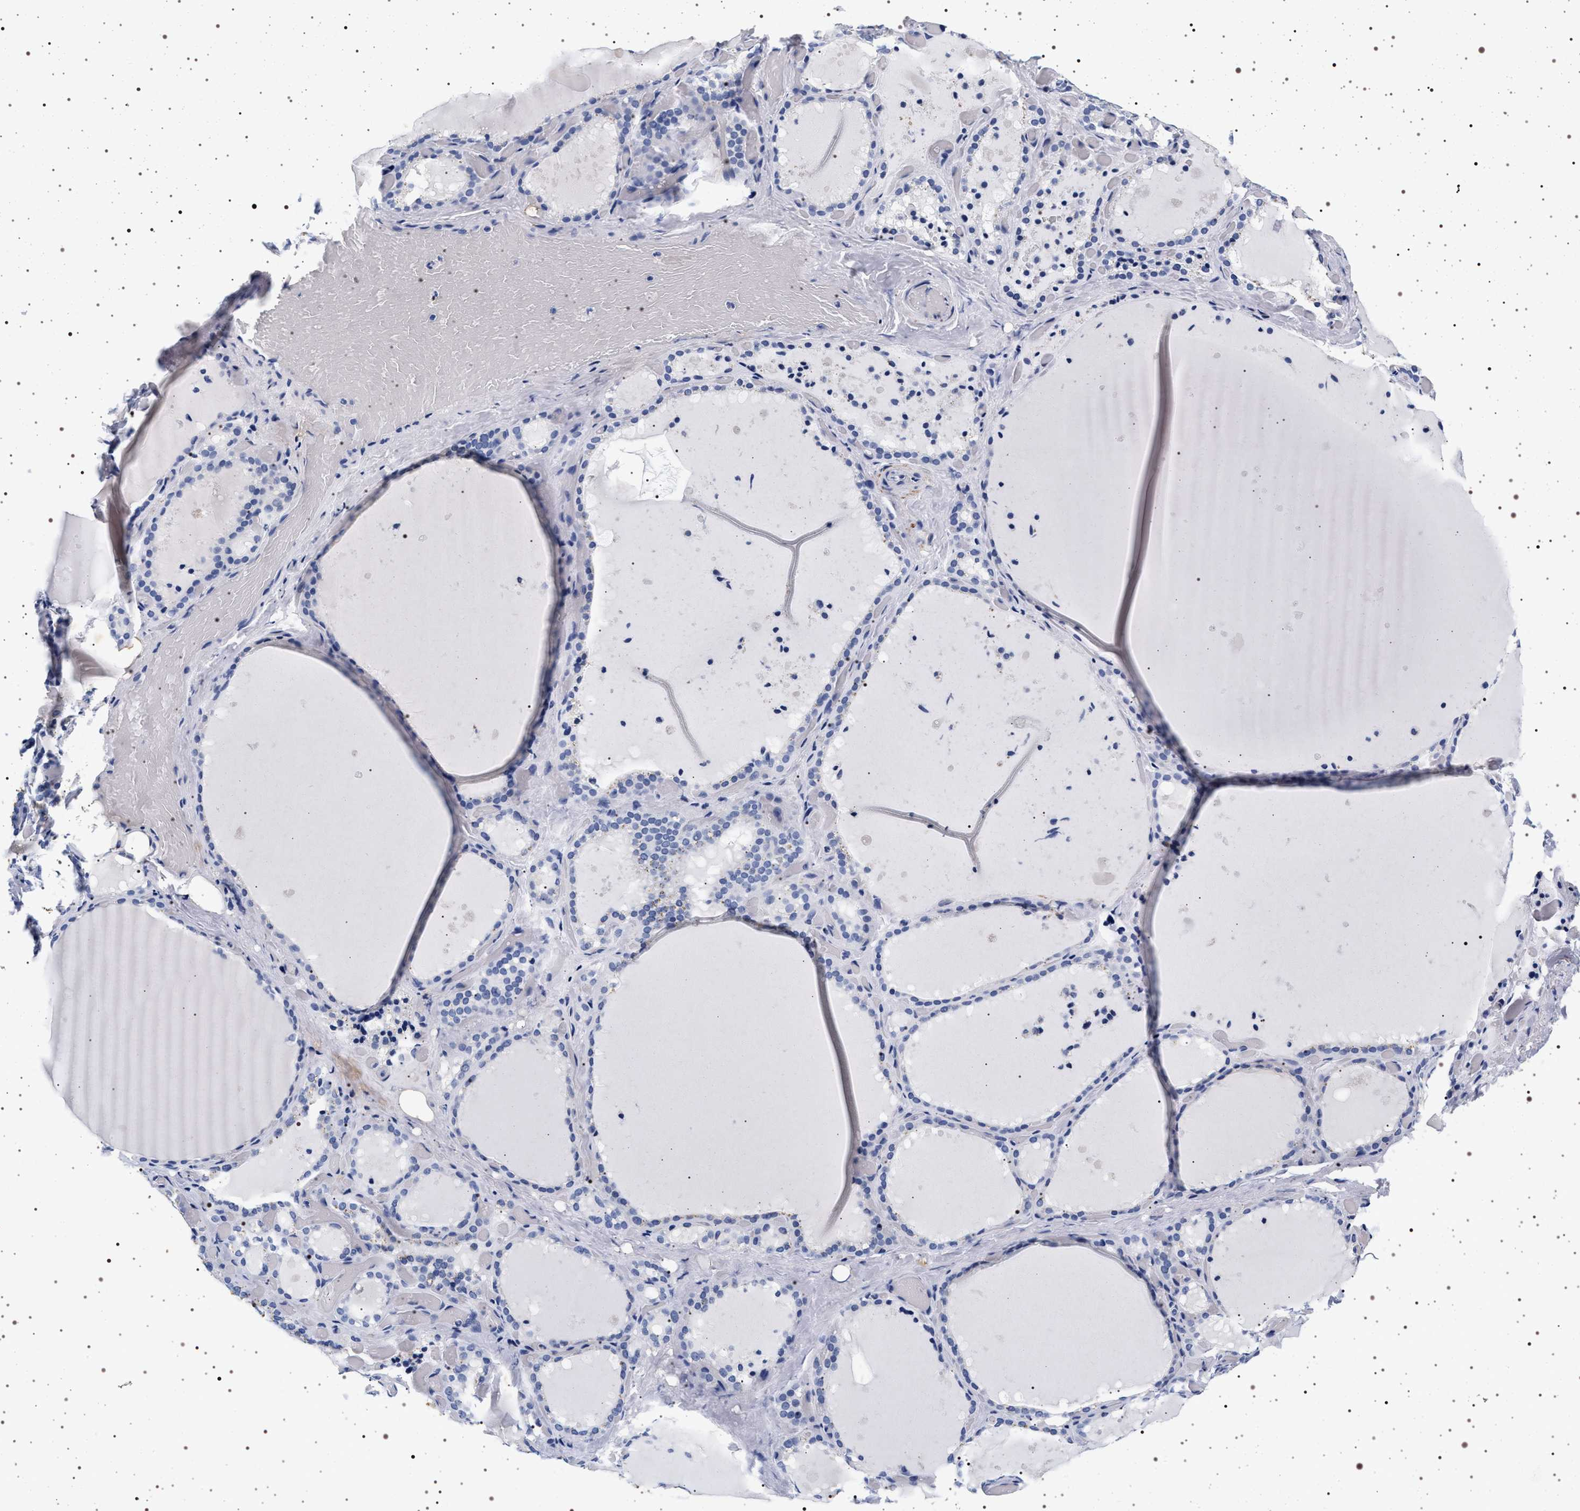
{"staining": {"intensity": "negative", "quantity": "none", "location": "none"}, "tissue": "thyroid gland", "cell_type": "Glandular cells", "image_type": "normal", "snomed": [{"axis": "morphology", "description": "Normal tissue, NOS"}, {"axis": "topography", "description": "Thyroid gland"}], "caption": "Glandular cells show no significant positivity in benign thyroid gland. The staining was performed using DAB (3,3'-diaminobenzidine) to visualize the protein expression in brown, while the nuclei were stained in blue with hematoxylin (Magnification: 20x).", "gene": "SYN1", "patient": {"sex": "female", "age": 44}}